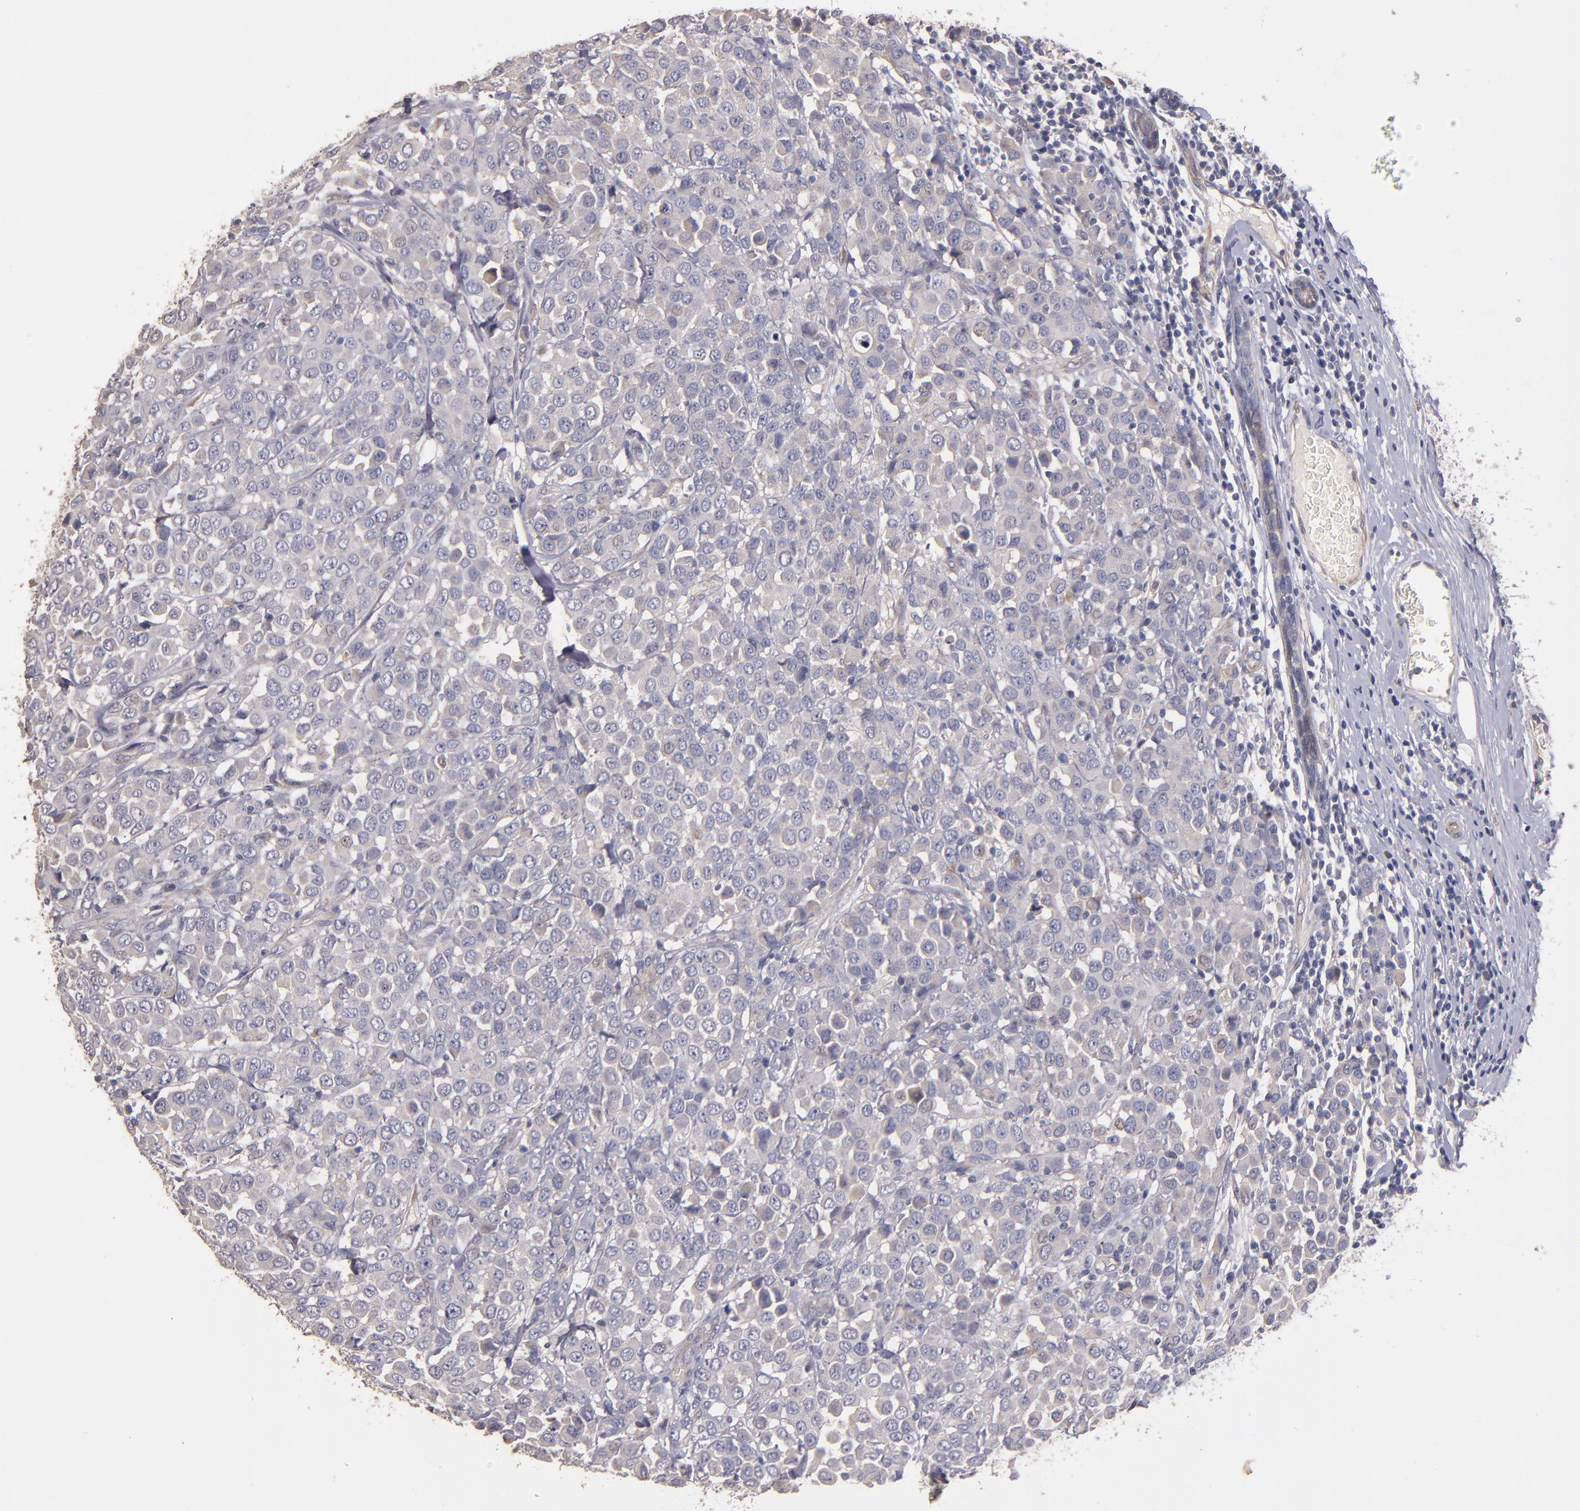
{"staining": {"intensity": "weak", "quantity": ">75%", "location": "cytoplasmic/membranous"}, "tissue": "breast cancer", "cell_type": "Tumor cells", "image_type": "cancer", "snomed": [{"axis": "morphology", "description": "Duct carcinoma"}, {"axis": "topography", "description": "Breast"}], "caption": "Immunohistochemistry (DAB) staining of breast cancer reveals weak cytoplasmic/membranous protein positivity in about >75% of tumor cells. (brown staining indicates protein expression, while blue staining denotes nuclei).", "gene": "MAGEE1", "patient": {"sex": "female", "age": 61}}